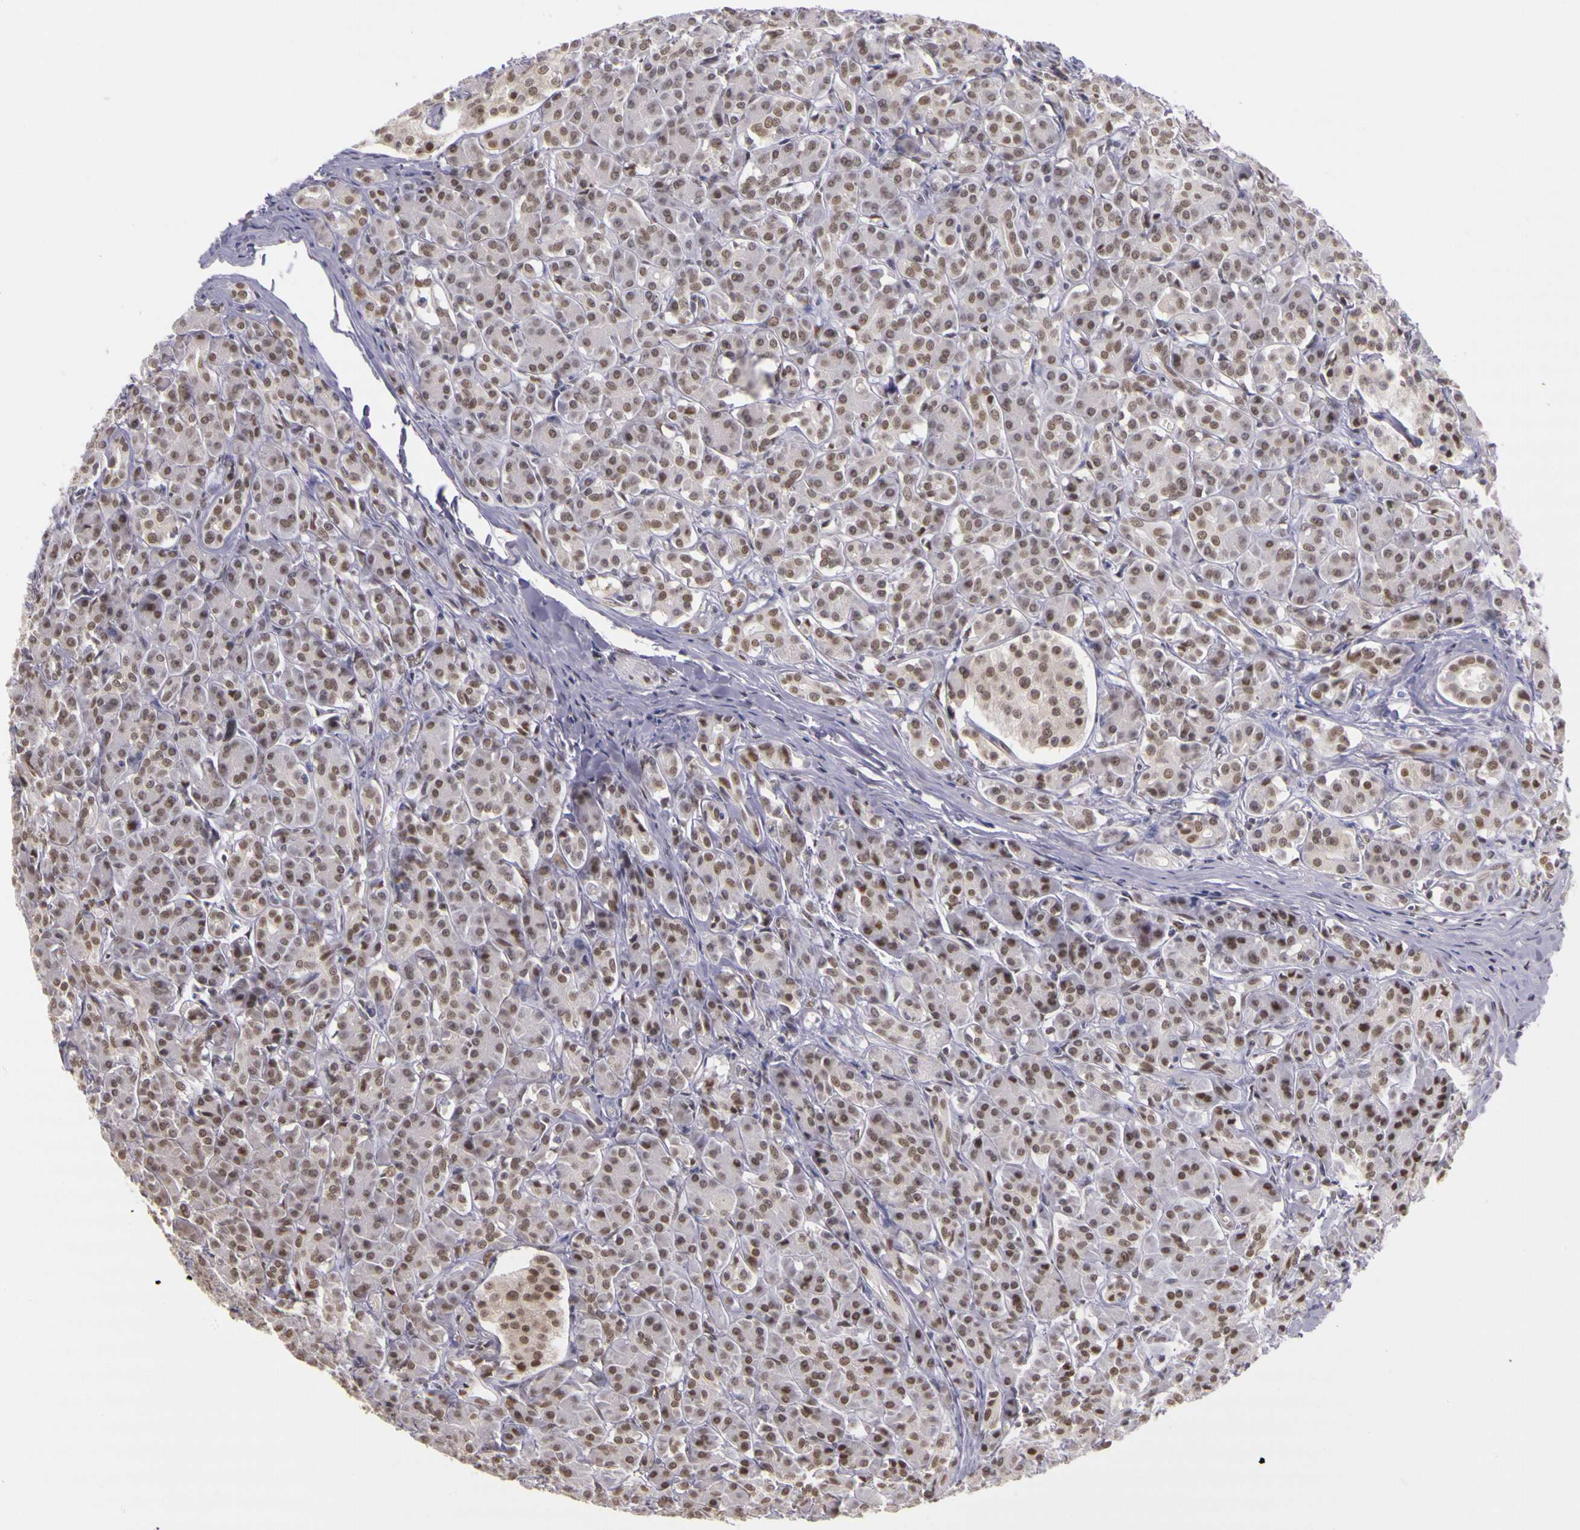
{"staining": {"intensity": "moderate", "quantity": "25%-75%", "location": "cytoplasmic/membranous"}, "tissue": "pancreas", "cell_type": "Exocrine glandular cells", "image_type": "normal", "snomed": [{"axis": "morphology", "description": "Normal tissue, NOS"}, {"axis": "topography", "description": "Lymph node"}, {"axis": "topography", "description": "Pancreas"}], "caption": "This histopathology image reveals unremarkable pancreas stained with IHC to label a protein in brown. The cytoplasmic/membranous of exocrine glandular cells show moderate positivity for the protein. Nuclei are counter-stained blue.", "gene": "WDR13", "patient": {"sex": "male", "age": 59}}